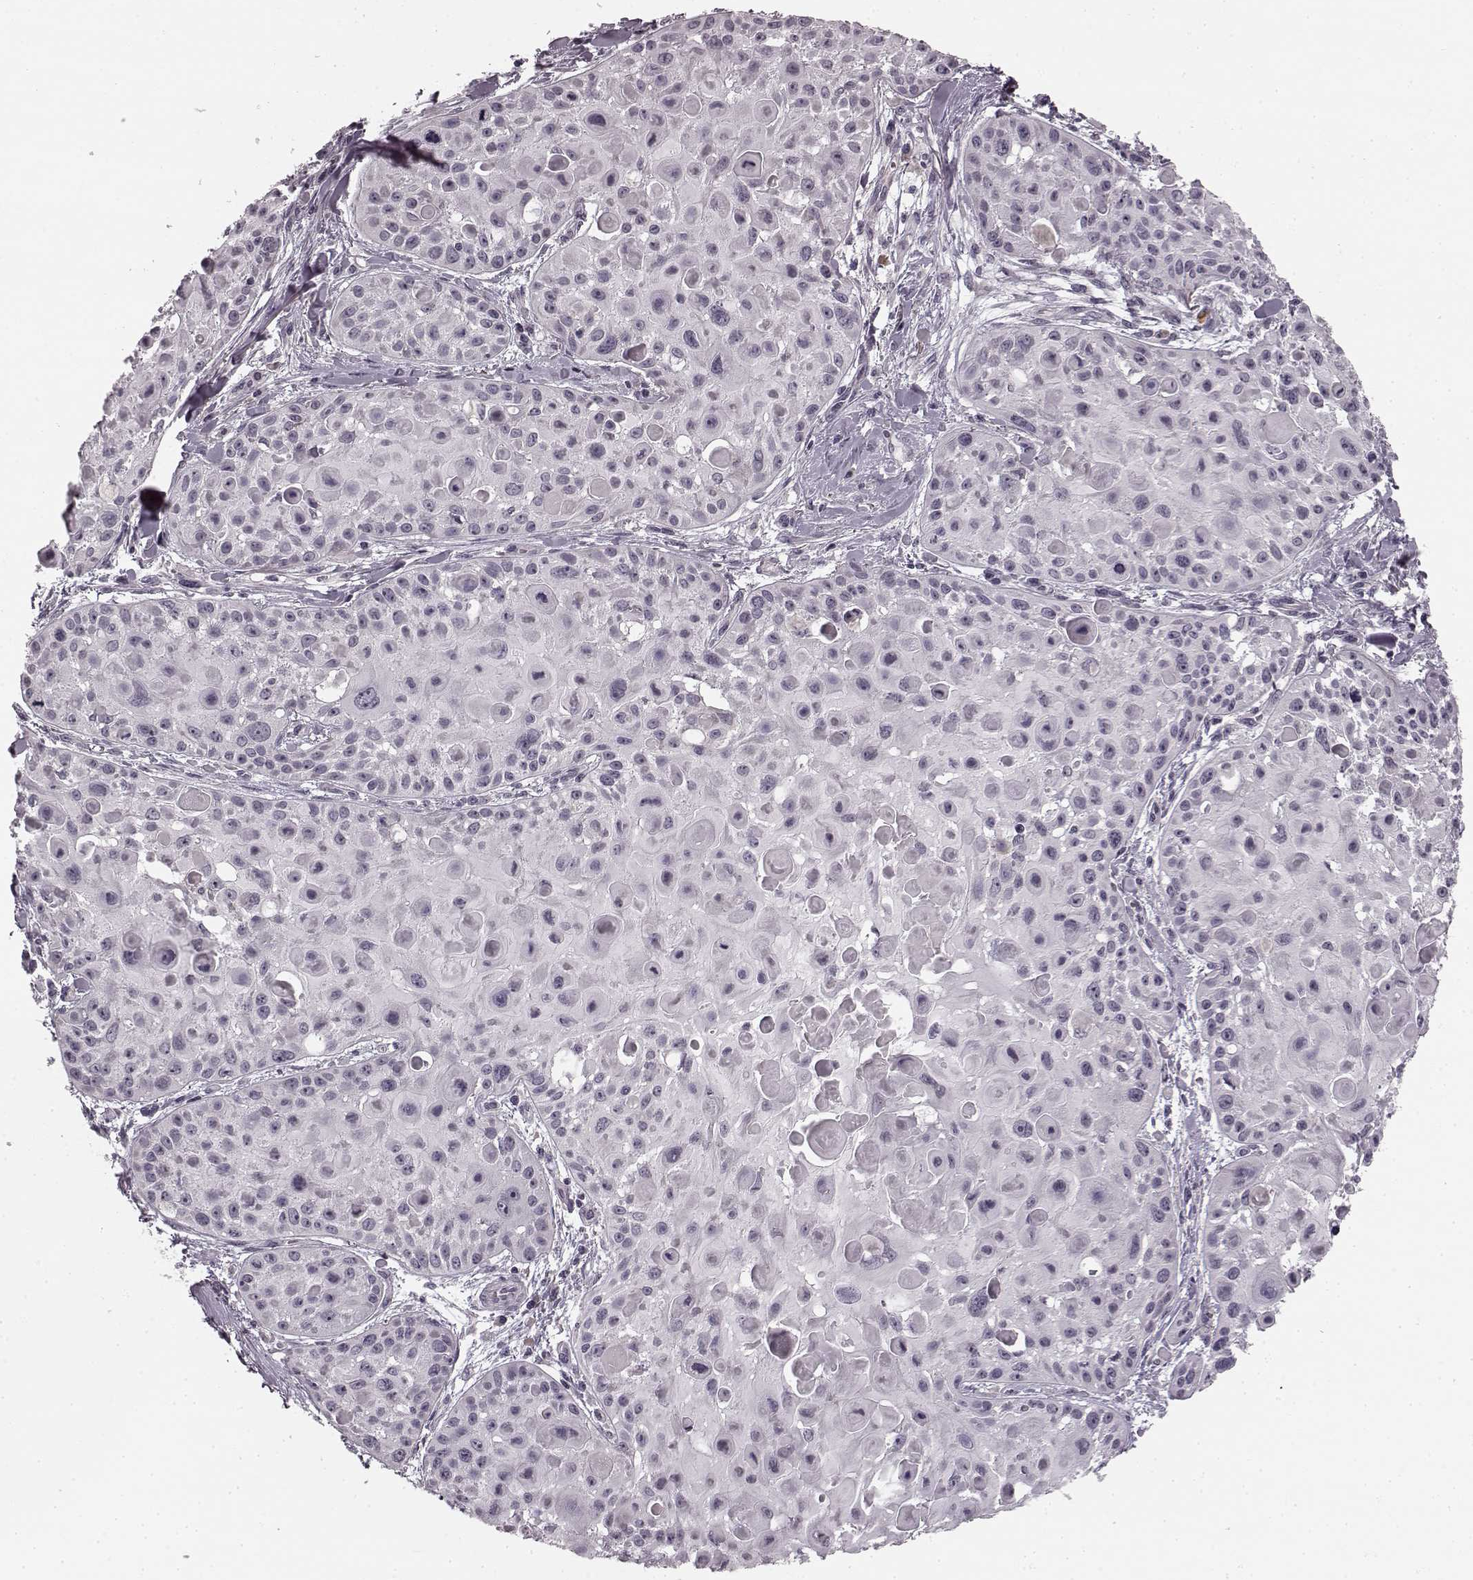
{"staining": {"intensity": "negative", "quantity": "none", "location": "none"}, "tissue": "skin cancer", "cell_type": "Tumor cells", "image_type": "cancer", "snomed": [{"axis": "morphology", "description": "Squamous cell carcinoma, NOS"}, {"axis": "topography", "description": "Skin"}, {"axis": "topography", "description": "Anal"}], "caption": "IHC image of human skin cancer stained for a protein (brown), which demonstrates no staining in tumor cells.", "gene": "FAM234B", "patient": {"sex": "female", "age": 75}}